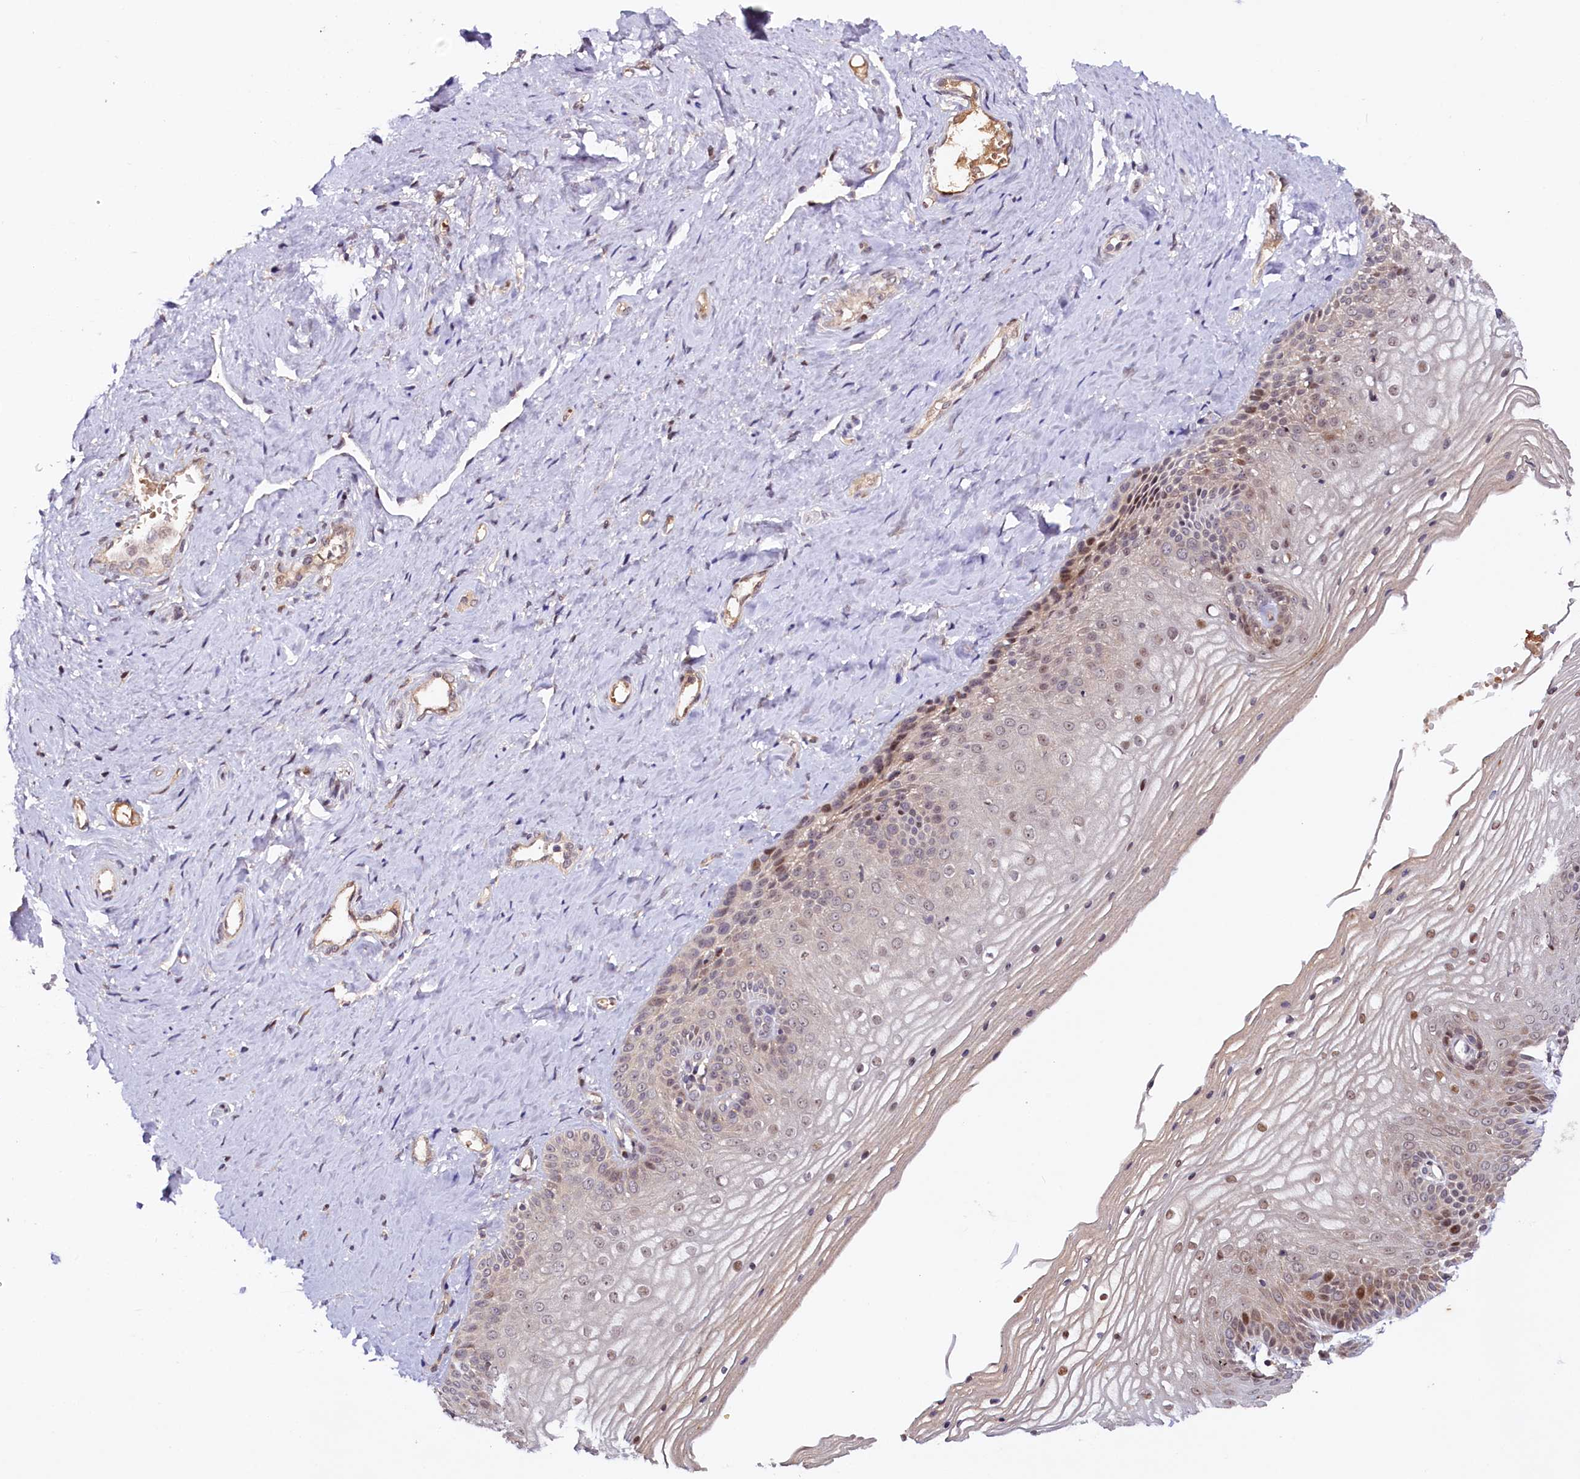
{"staining": {"intensity": "moderate", "quantity": ">75%", "location": "nuclear"}, "tissue": "vagina", "cell_type": "Squamous epithelial cells", "image_type": "normal", "snomed": [{"axis": "morphology", "description": "Normal tissue, NOS"}, {"axis": "topography", "description": "Vagina"}, {"axis": "topography", "description": "Cervix"}], "caption": "Normal vagina shows moderate nuclear expression in about >75% of squamous epithelial cells The protein of interest is shown in brown color, while the nuclei are stained blue..", "gene": "N4BP2L1", "patient": {"sex": "female", "age": 40}}